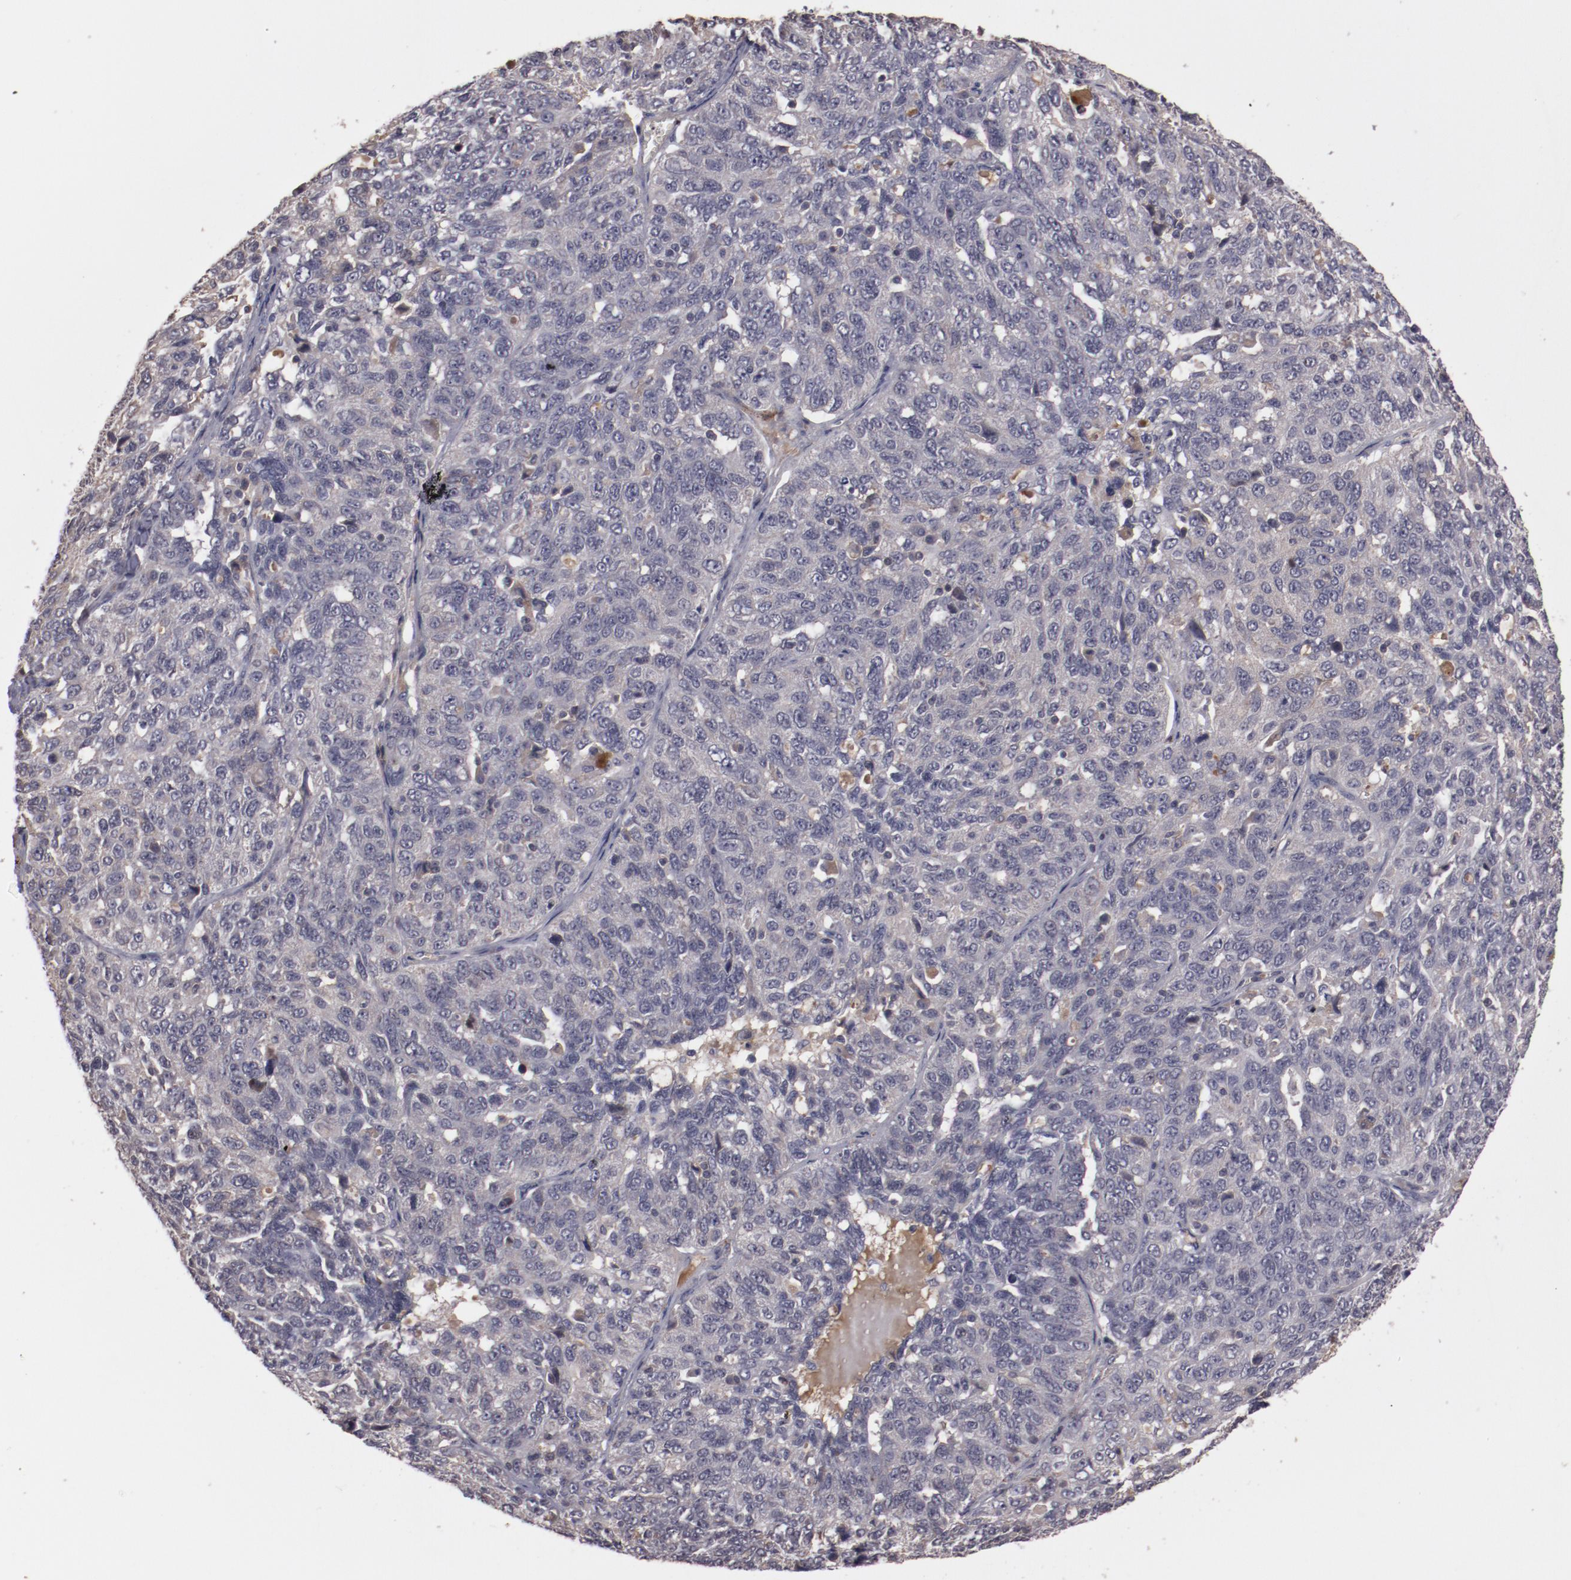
{"staining": {"intensity": "negative", "quantity": "none", "location": "none"}, "tissue": "ovarian cancer", "cell_type": "Tumor cells", "image_type": "cancer", "snomed": [{"axis": "morphology", "description": "Cystadenocarcinoma, serous, NOS"}, {"axis": "topography", "description": "Ovary"}], "caption": "IHC micrograph of human ovarian cancer stained for a protein (brown), which exhibits no staining in tumor cells. (IHC, brightfield microscopy, high magnification).", "gene": "MBL2", "patient": {"sex": "female", "age": 71}}